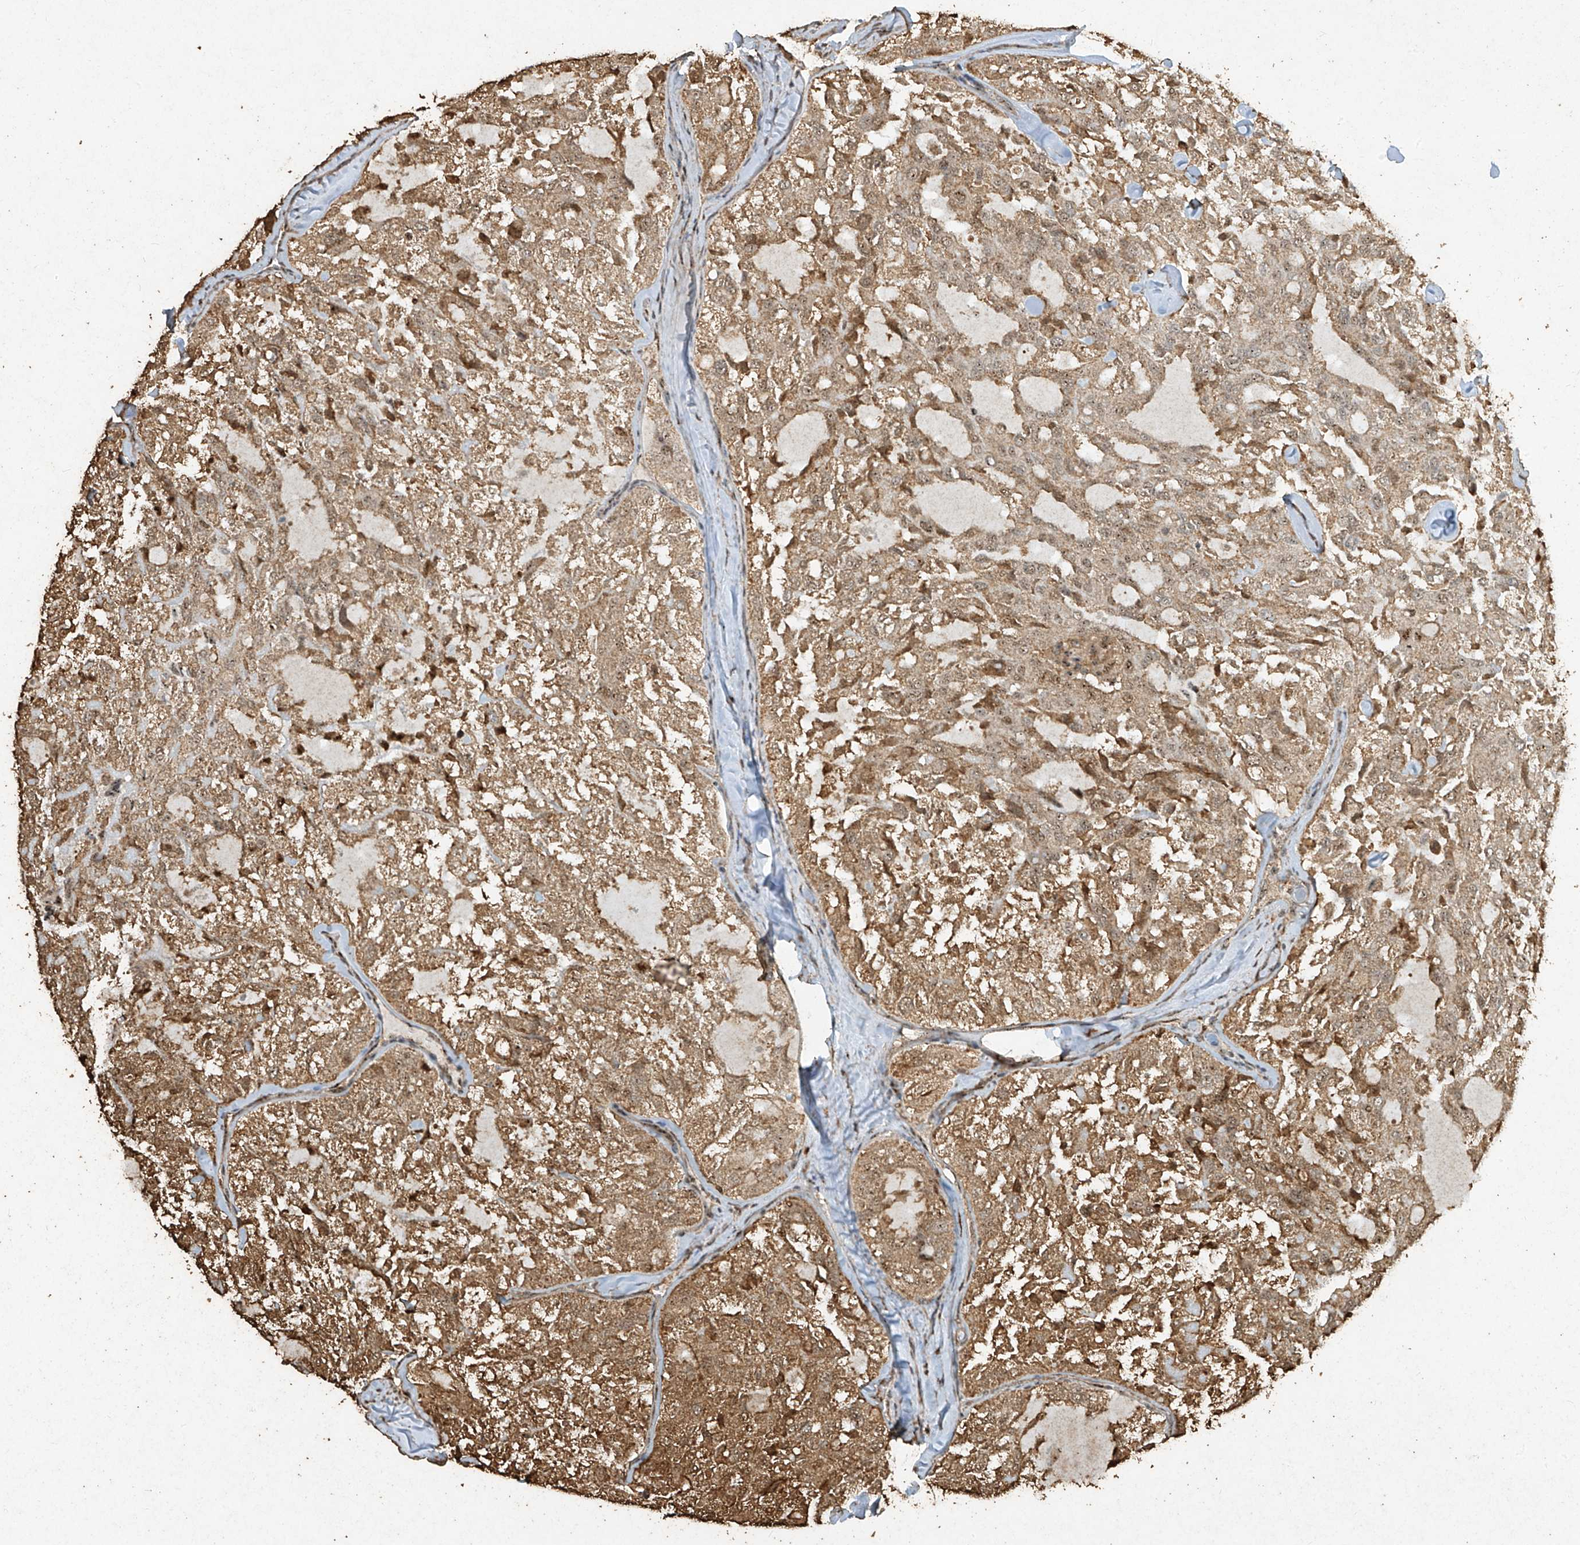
{"staining": {"intensity": "moderate", "quantity": ">75%", "location": "cytoplasmic/membranous,nuclear"}, "tissue": "thyroid cancer", "cell_type": "Tumor cells", "image_type": "cancer", "snomed": [{"axis": "morphology", "description": "Follicular adenoma carcinoma, NOS"}, {"axis": "topography", "description": "Thyroid gland"}], "caption": "Tumor cells reveal medium levels of moderate cytoplasmic/membranous and nuclear staining in about >75% of cells in thyroid follicular adenoma carcinoma. Nuclei are stained in blue.", "gene": "ERBB3", "patient": {"sex": "male", "age": 75}}